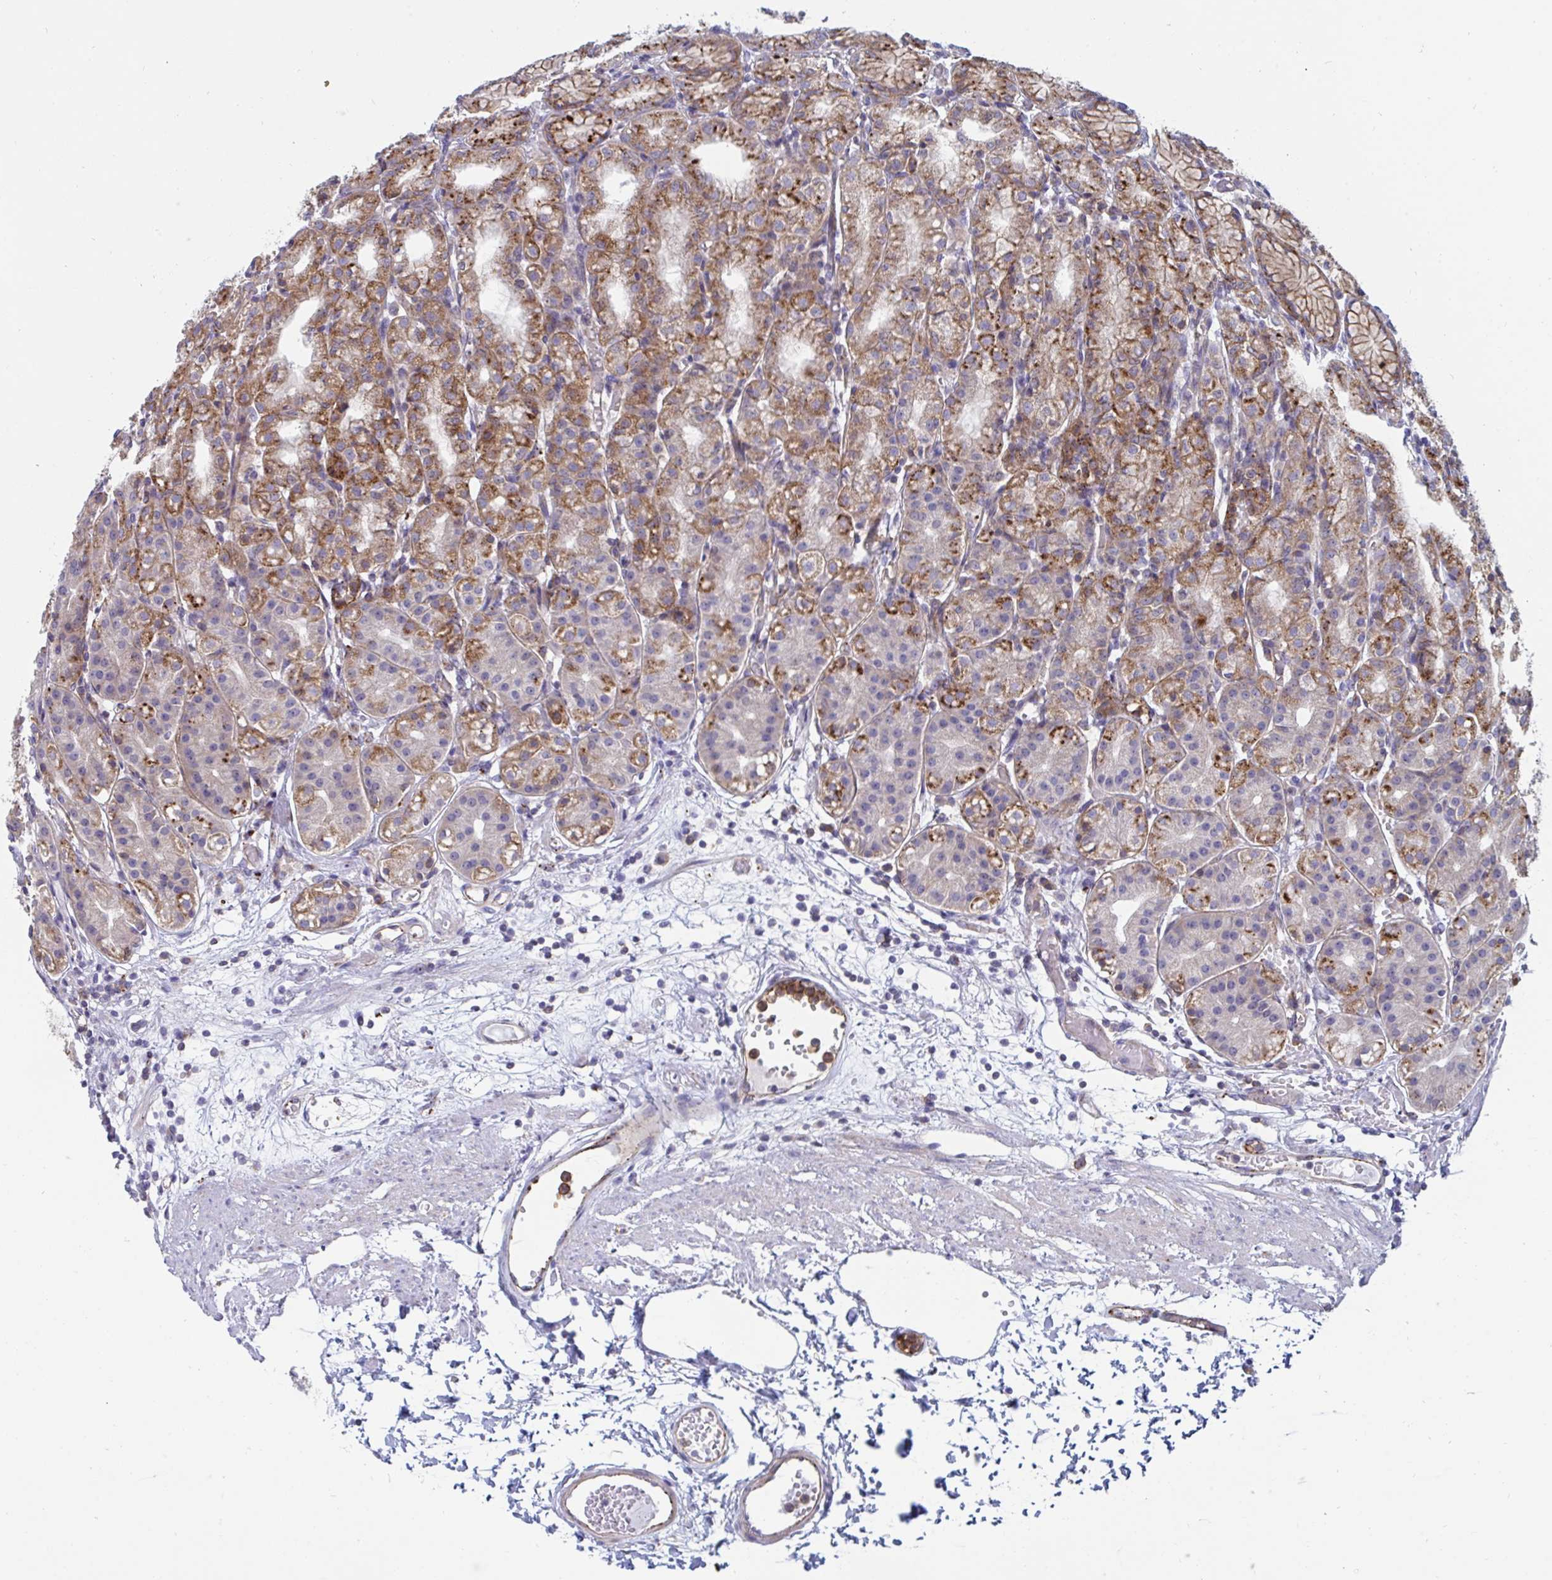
{"staining": {"intensity": "moderate", "quantity": "25%-75%", "location": "cytoplasmic/membranous"}, "tissue": "stomach", "cell_type": "Glandular cells", "image_type": "normal", "snomed": [{"axis": "morphology", "description": "Normal tissue, NOS"}, {"axis": "topography", "description": "Stomach"}], "caption": "Immunohistochemistry (IHC) micrograph of unremarkable human stomach stained for a protein (brown), which reveals medium levels of moderate cytoplasmic/membranous positivity in about 25%-75% of glandular cells.", "gene": "SLC9A6", "patient": {"sex": "female", "age": 57}}